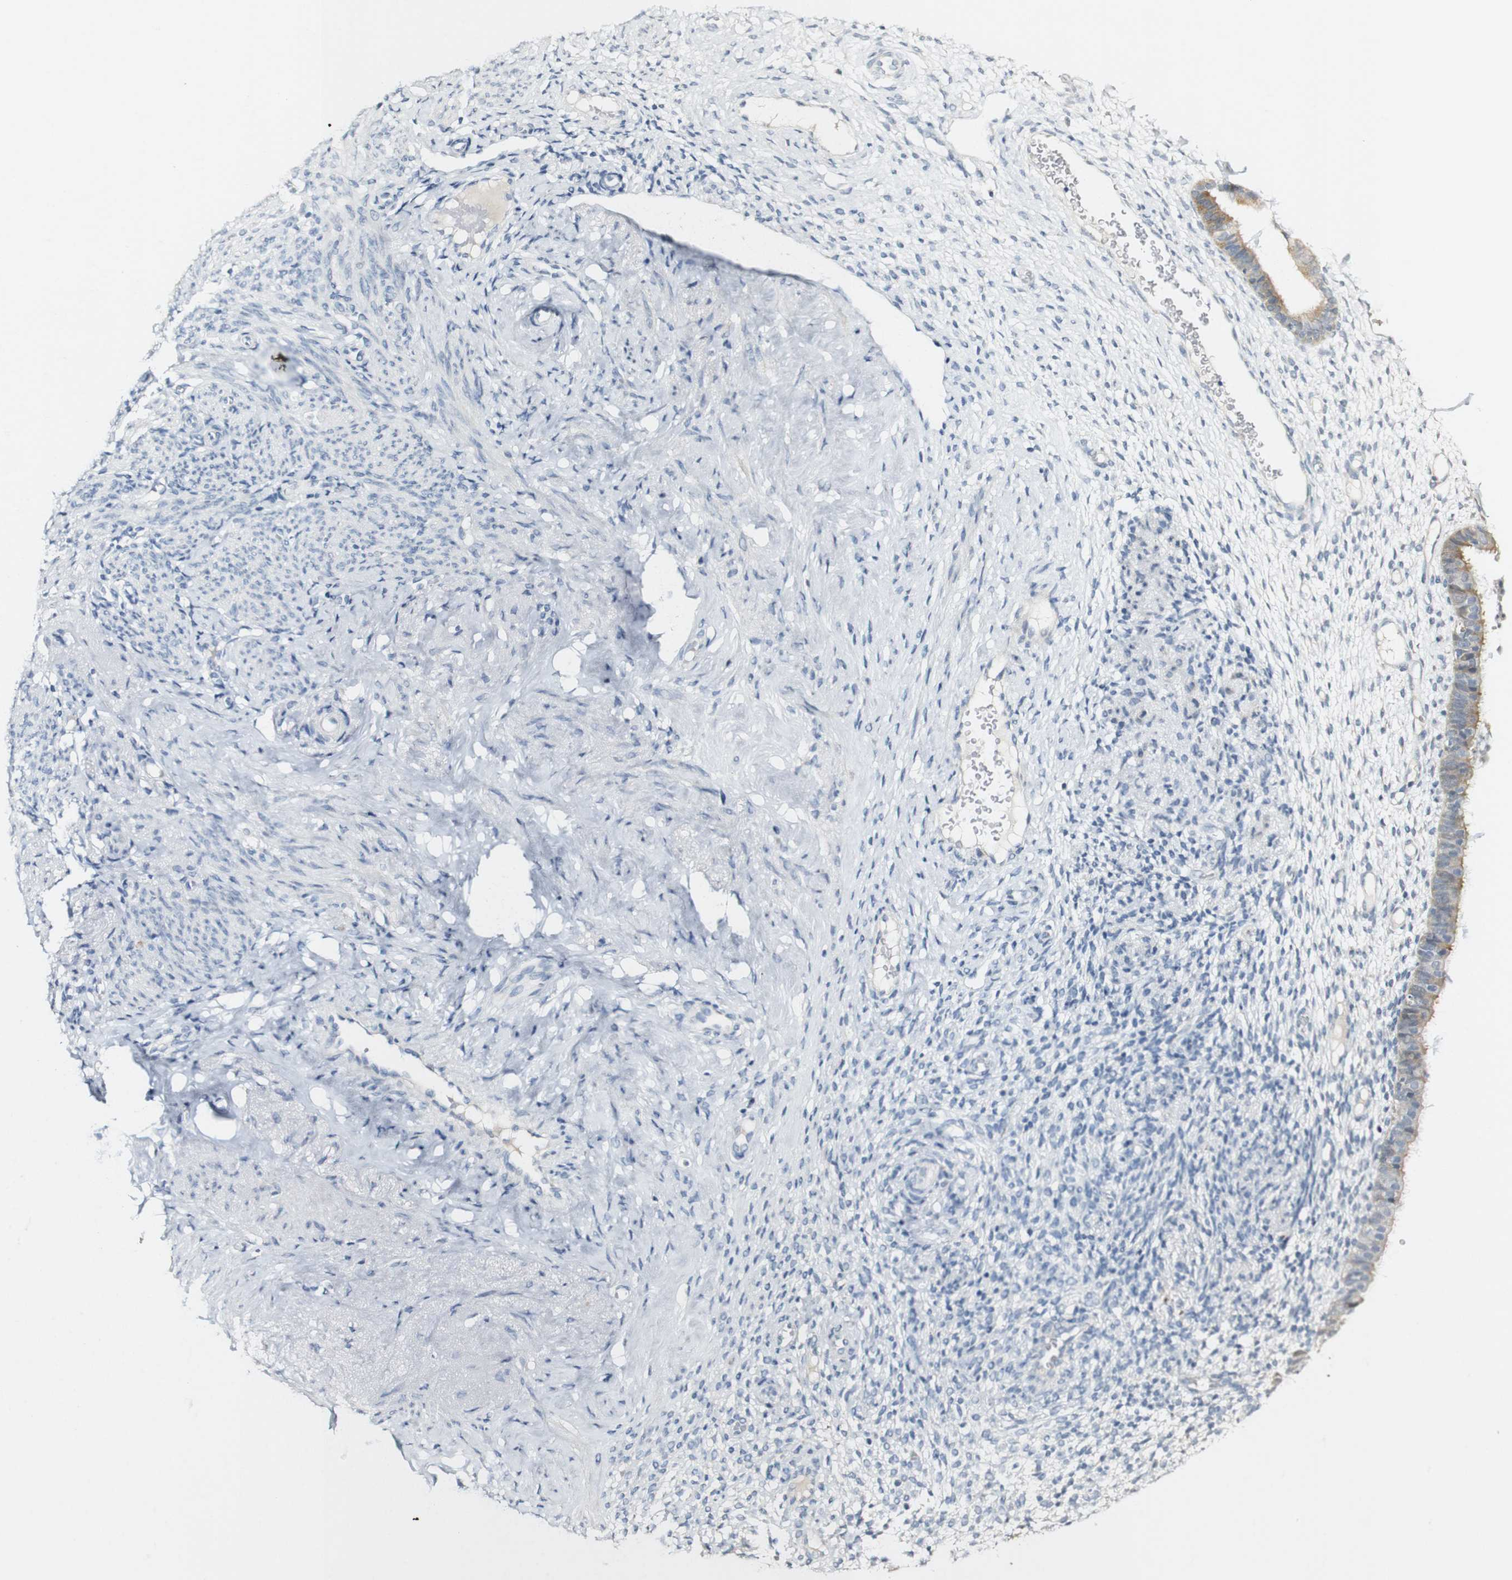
{"staining": {"intensity": "negative", "quantity": "none", "location": "none"}, "tissue": "endometrium", "cell_type": "Cells in endometrial stroma", "image_type": "normal", "snomed": [{"axis": "morphology", "description": "Normal tissue, NOS"}, {"axis": "topography", "description": "Endometrium"}], "caption": "This is an immunohistochemistry (IHC) photomicrograph of normal human endometrium. There is no expression in cells in endometrial stroma.", "gene": "FMO3", "patient": {"sex": "female", "age": 61}}